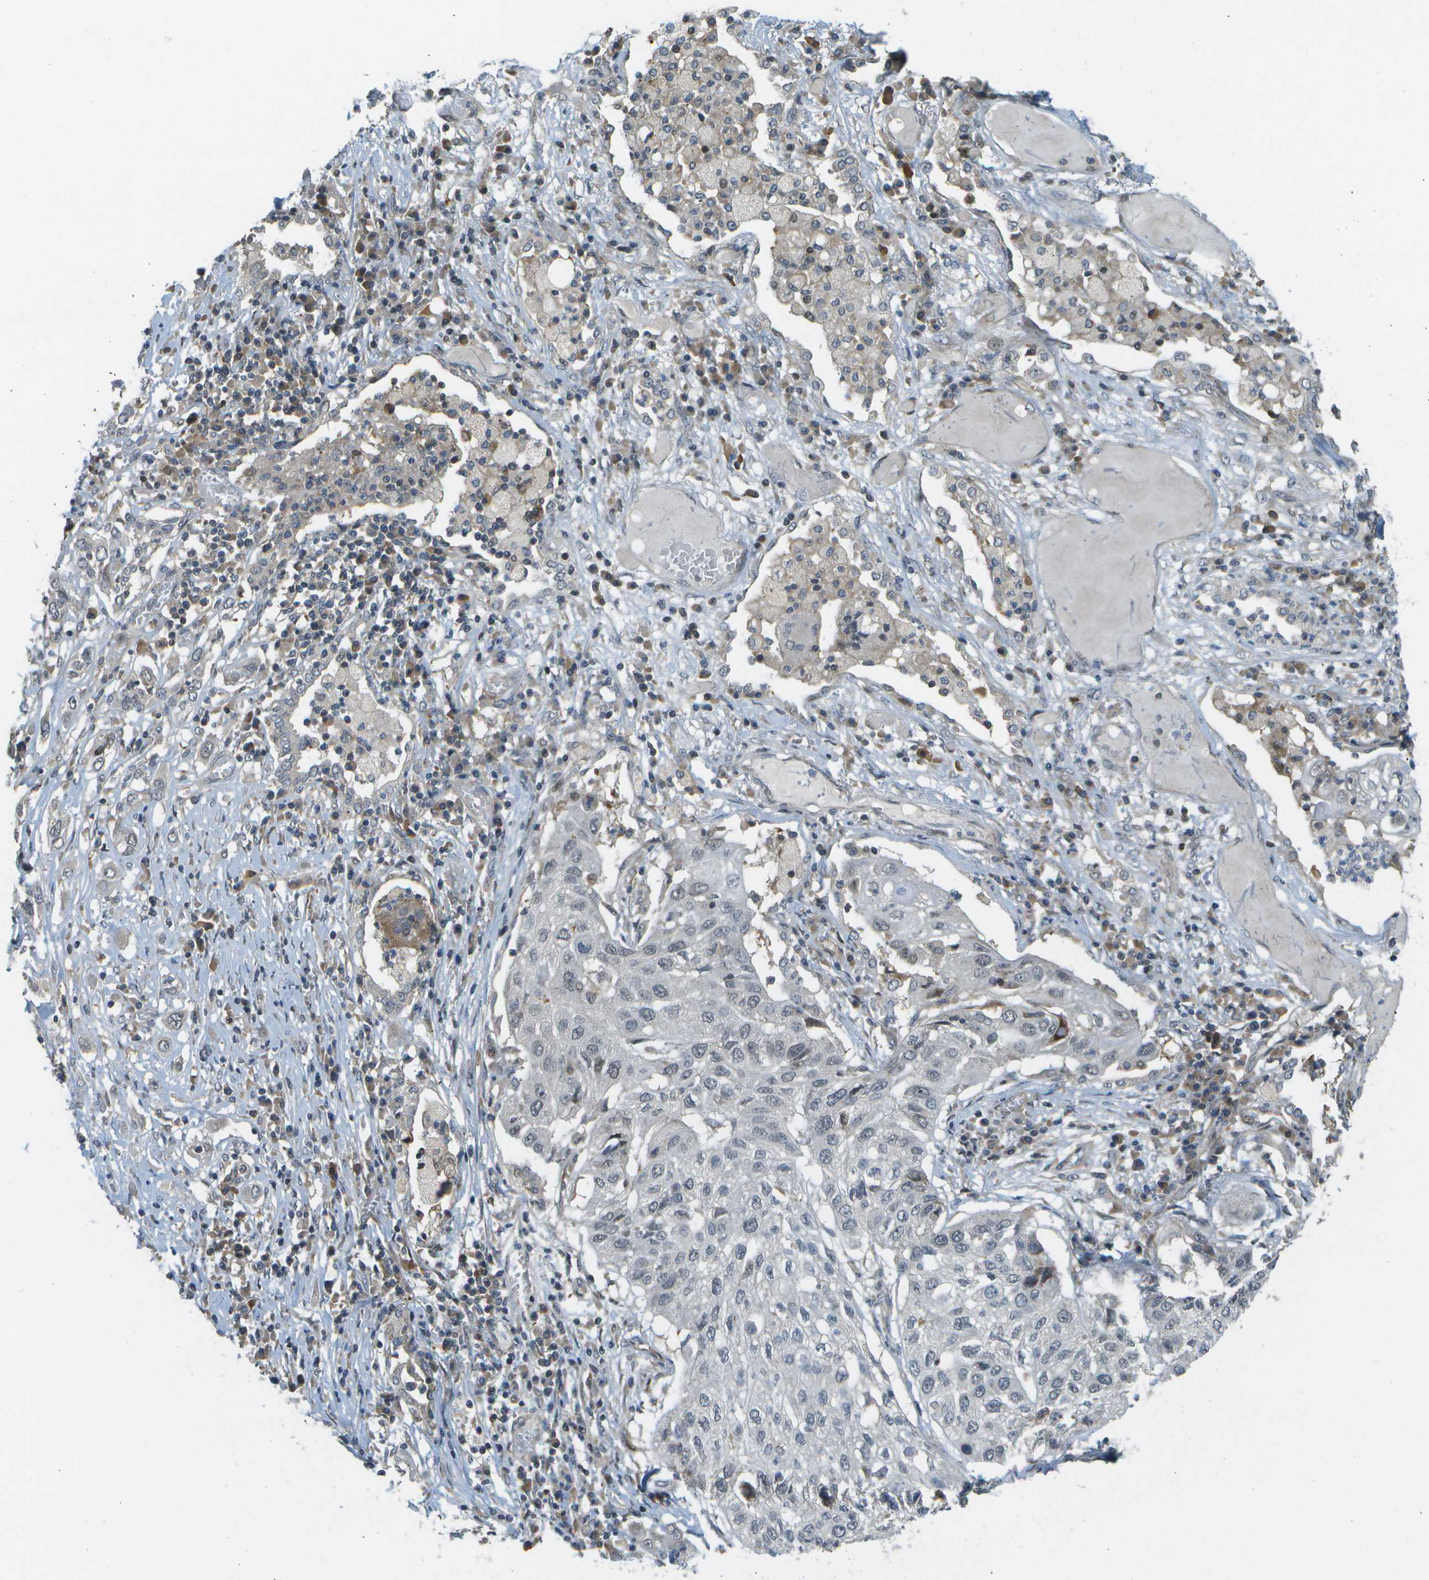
{"staining": {"intensity": "negative", "quantity": "none", "location": "none"}, "tissue": "lung cancer", "cell_type": "Tumor cells", "image_type": "cancer", "snomed": [{"axis": "morphology", "description": "Squamous cell carcinoma, NOS"}, {"axis": "topography", "description": "Lung"}], "caption": "This is an immunohistochemistry image of squamous cell carcinoma (lung). There is no positivity in tumor cells.", "gene": "WNK2", "patient": {"sex": "male", "age": 71}}